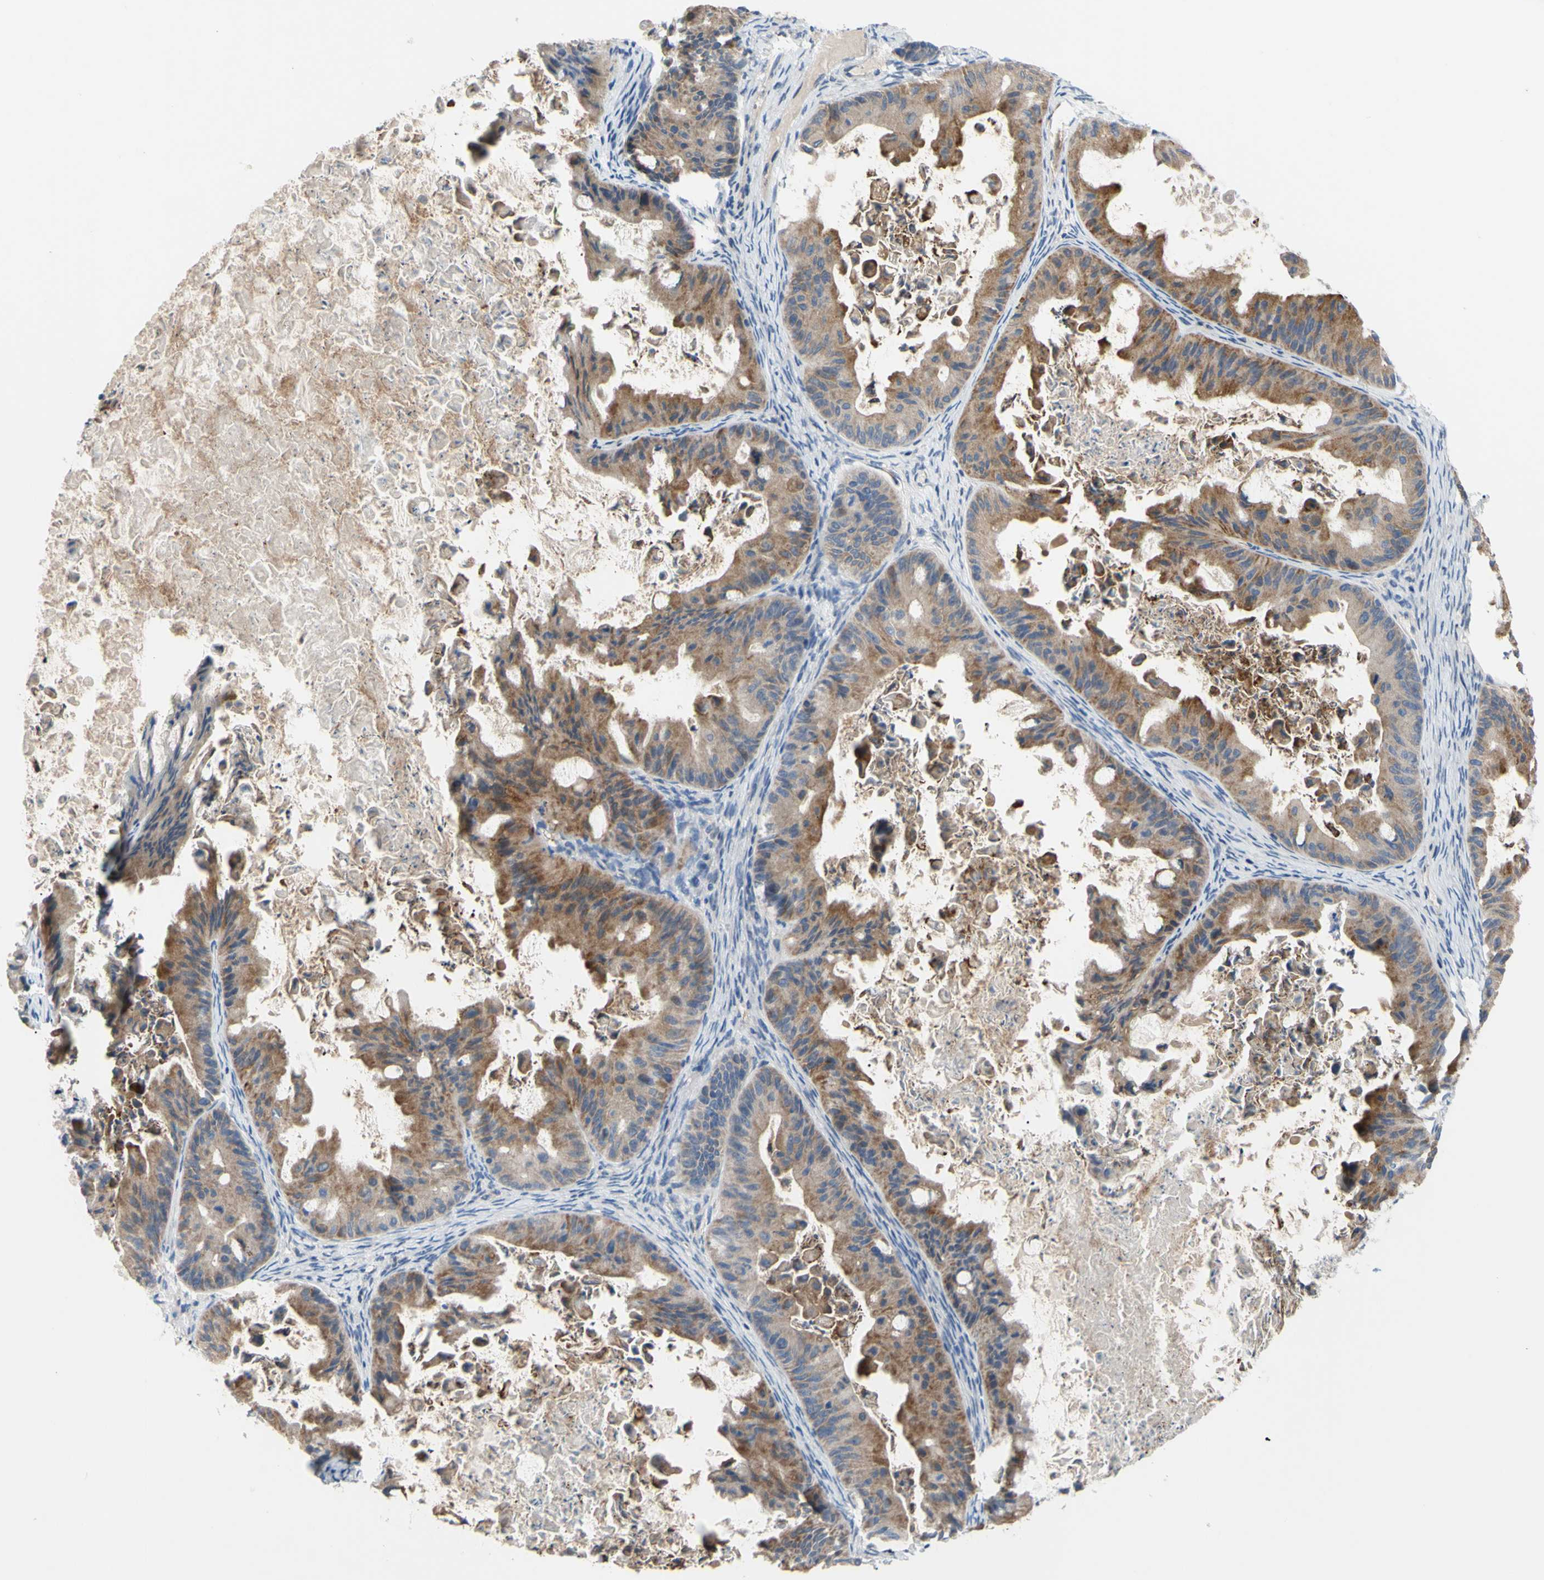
{"staining": {"intensity": "moderate", "quantity": ">75%", "location": "cytoplasmic/membranous"}, "tissue": "ovarian cancer", "cell_type": "Tumor cells", "image_type": "cancer", "snomed": [{"axis": "morphology", "description": "Cystadenocarcinoma, mucinous, NOS"}, {"axis": "topography", "description": "Ovary"}], "caption": "DAB immunohistochemical staining of mucinous cystadenocarcinoma (ovarian) displays moderate cytoplasmic/membranous protein expression in approximately >75% of tumor cells.", "gene": "TMEM59L", "patient": {"sex": "female", "age": 37}}